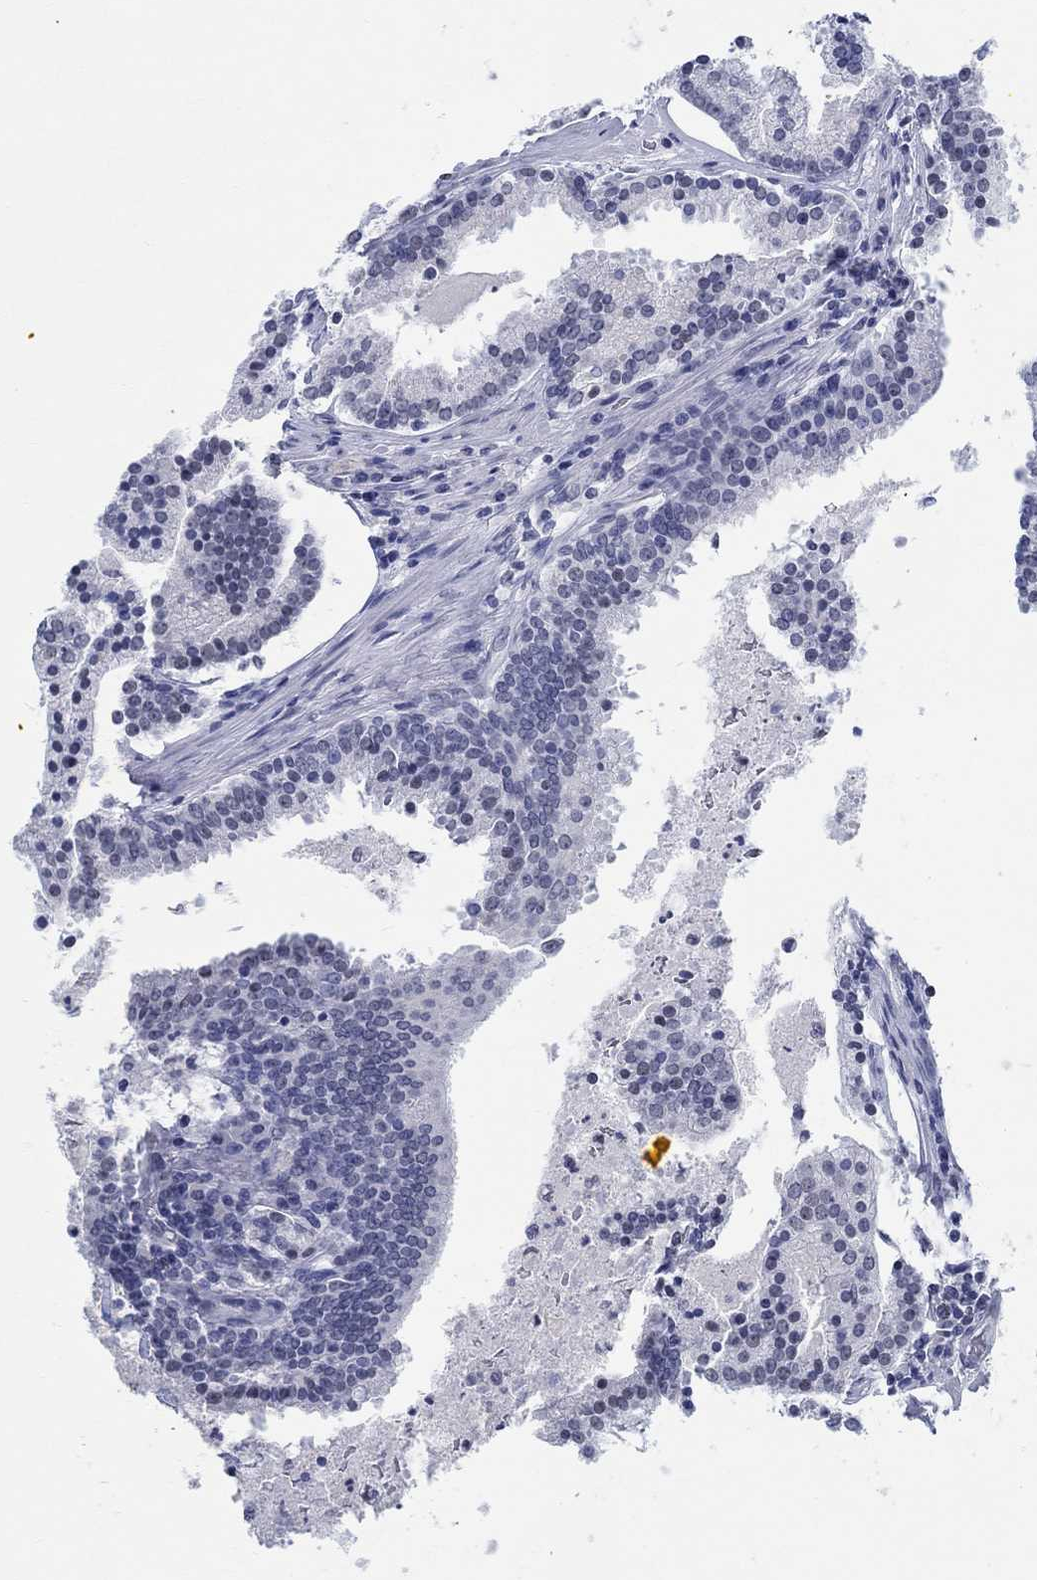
{"staining": {"intensity": "negative", "quantity": "none", "location": "none"}, "tissue": "prostate cancer", "cell_type": "Tumor cells", "image_type": "cancer", "snomed": [{"axis": "morphology", "description": "Adenocarcinoma, NOS"}, {"axis": "topography", "description": "Prostate and seminal vesicle, NOS"}, {"axis": "topography", "description": "Prostate"}], "caption": "Immunohistochemical staining of prostate adenocarcinoma displays no significant positivity in tumor cells.", "gene": "ANKS1B", "patient": {"sex": "male", "age": 44}}